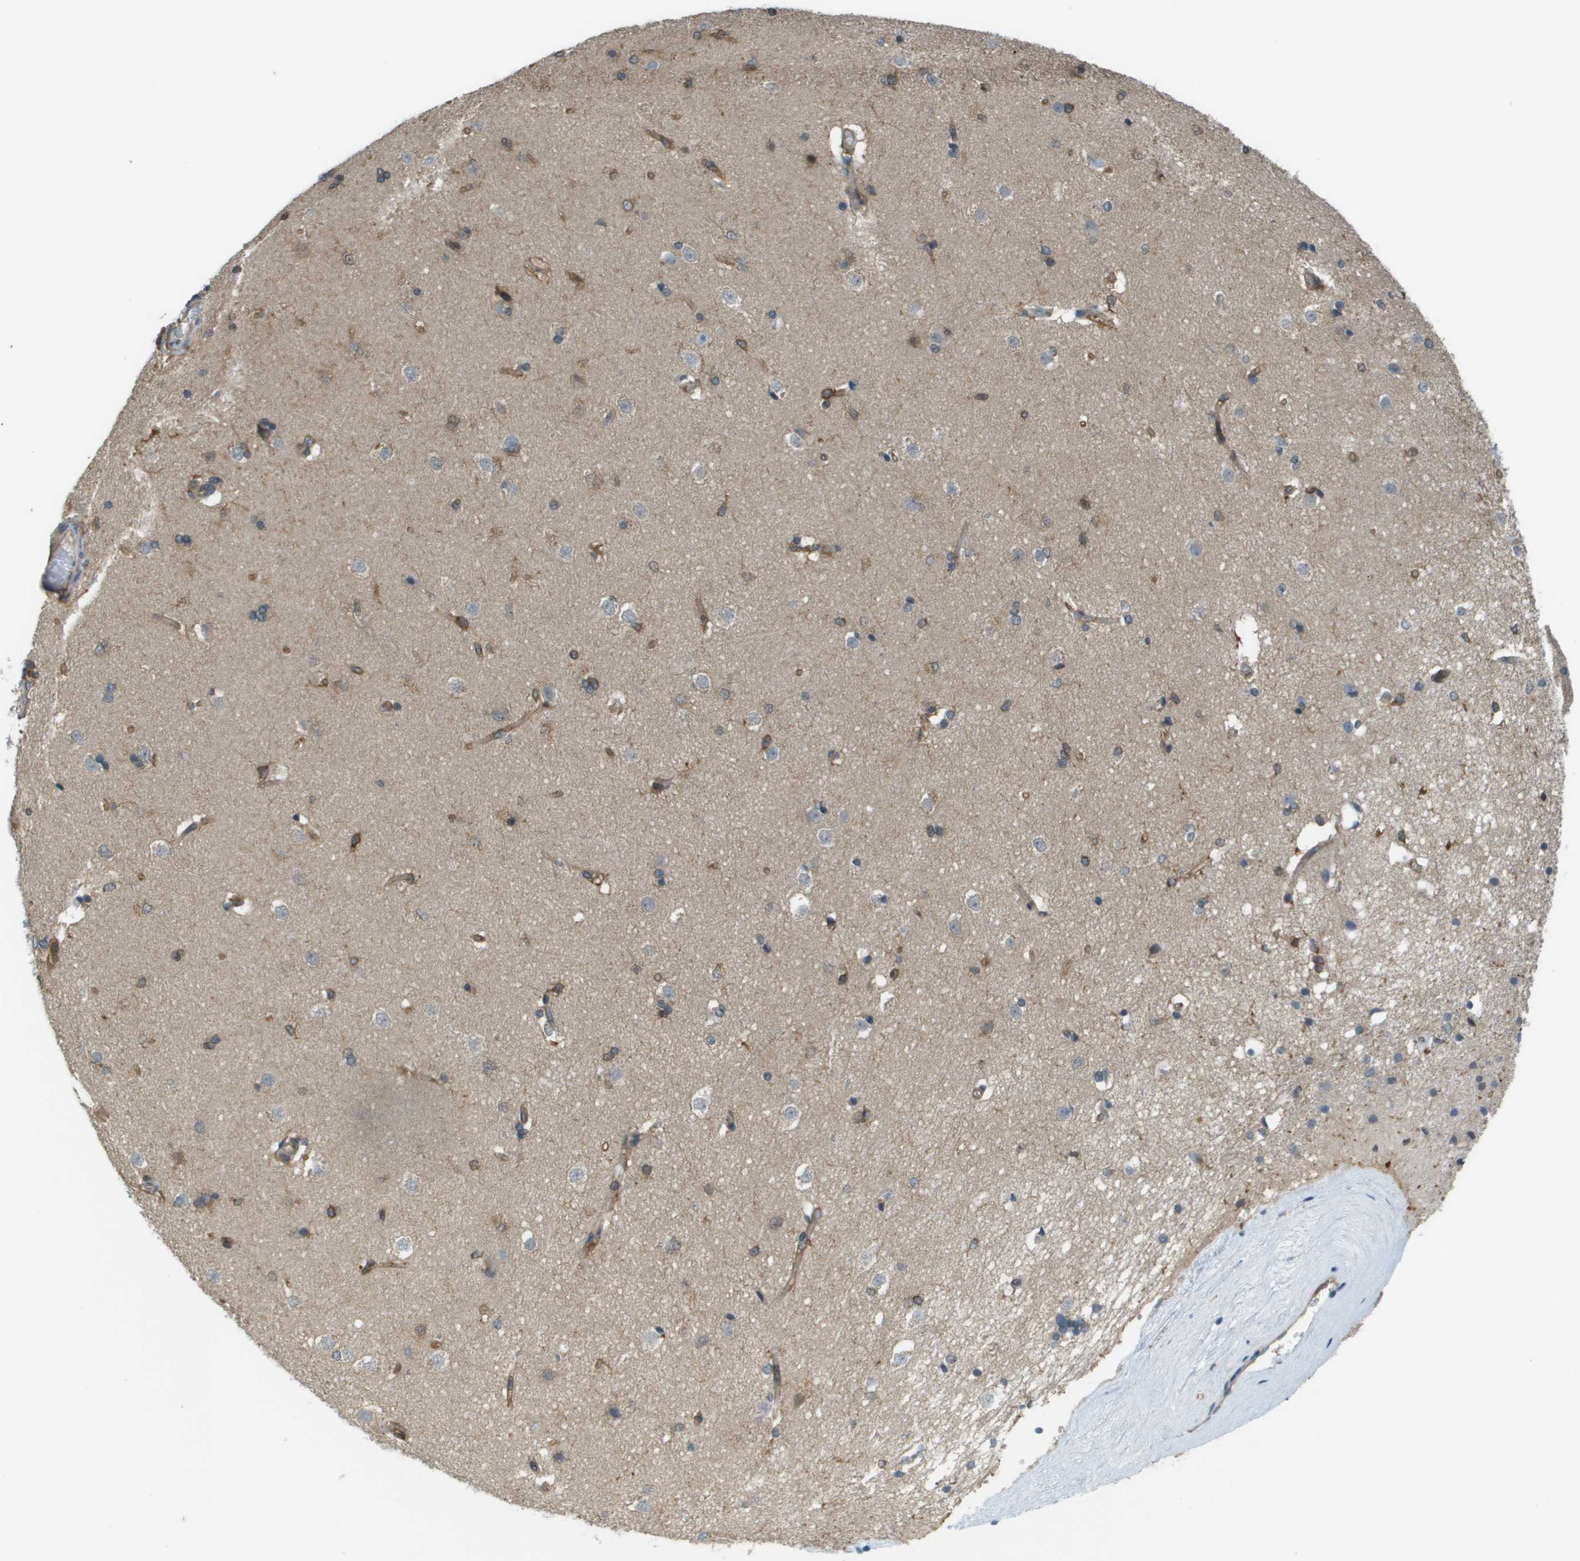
{"staining": {"intensity": "moderate", "quantity": "25%-75%", "location": "cytoplasmic/membranous"}, "tissue": "caudate", "cell_type": "Glial cells", "image_type": "normal", "snomed": [{"axis": "morphology", "description": "Normal tissue, NOS"}, {"axis": "topography", "description": "Lateral ventricle wall"}], "caption": "Protein staining of normal caudate displays moderate cytoplasmic/membranous positivity in approximately 25%-75% of glial cells.", "gene": "CORO1B", "patient": {"sex": "female", "age": 19}}